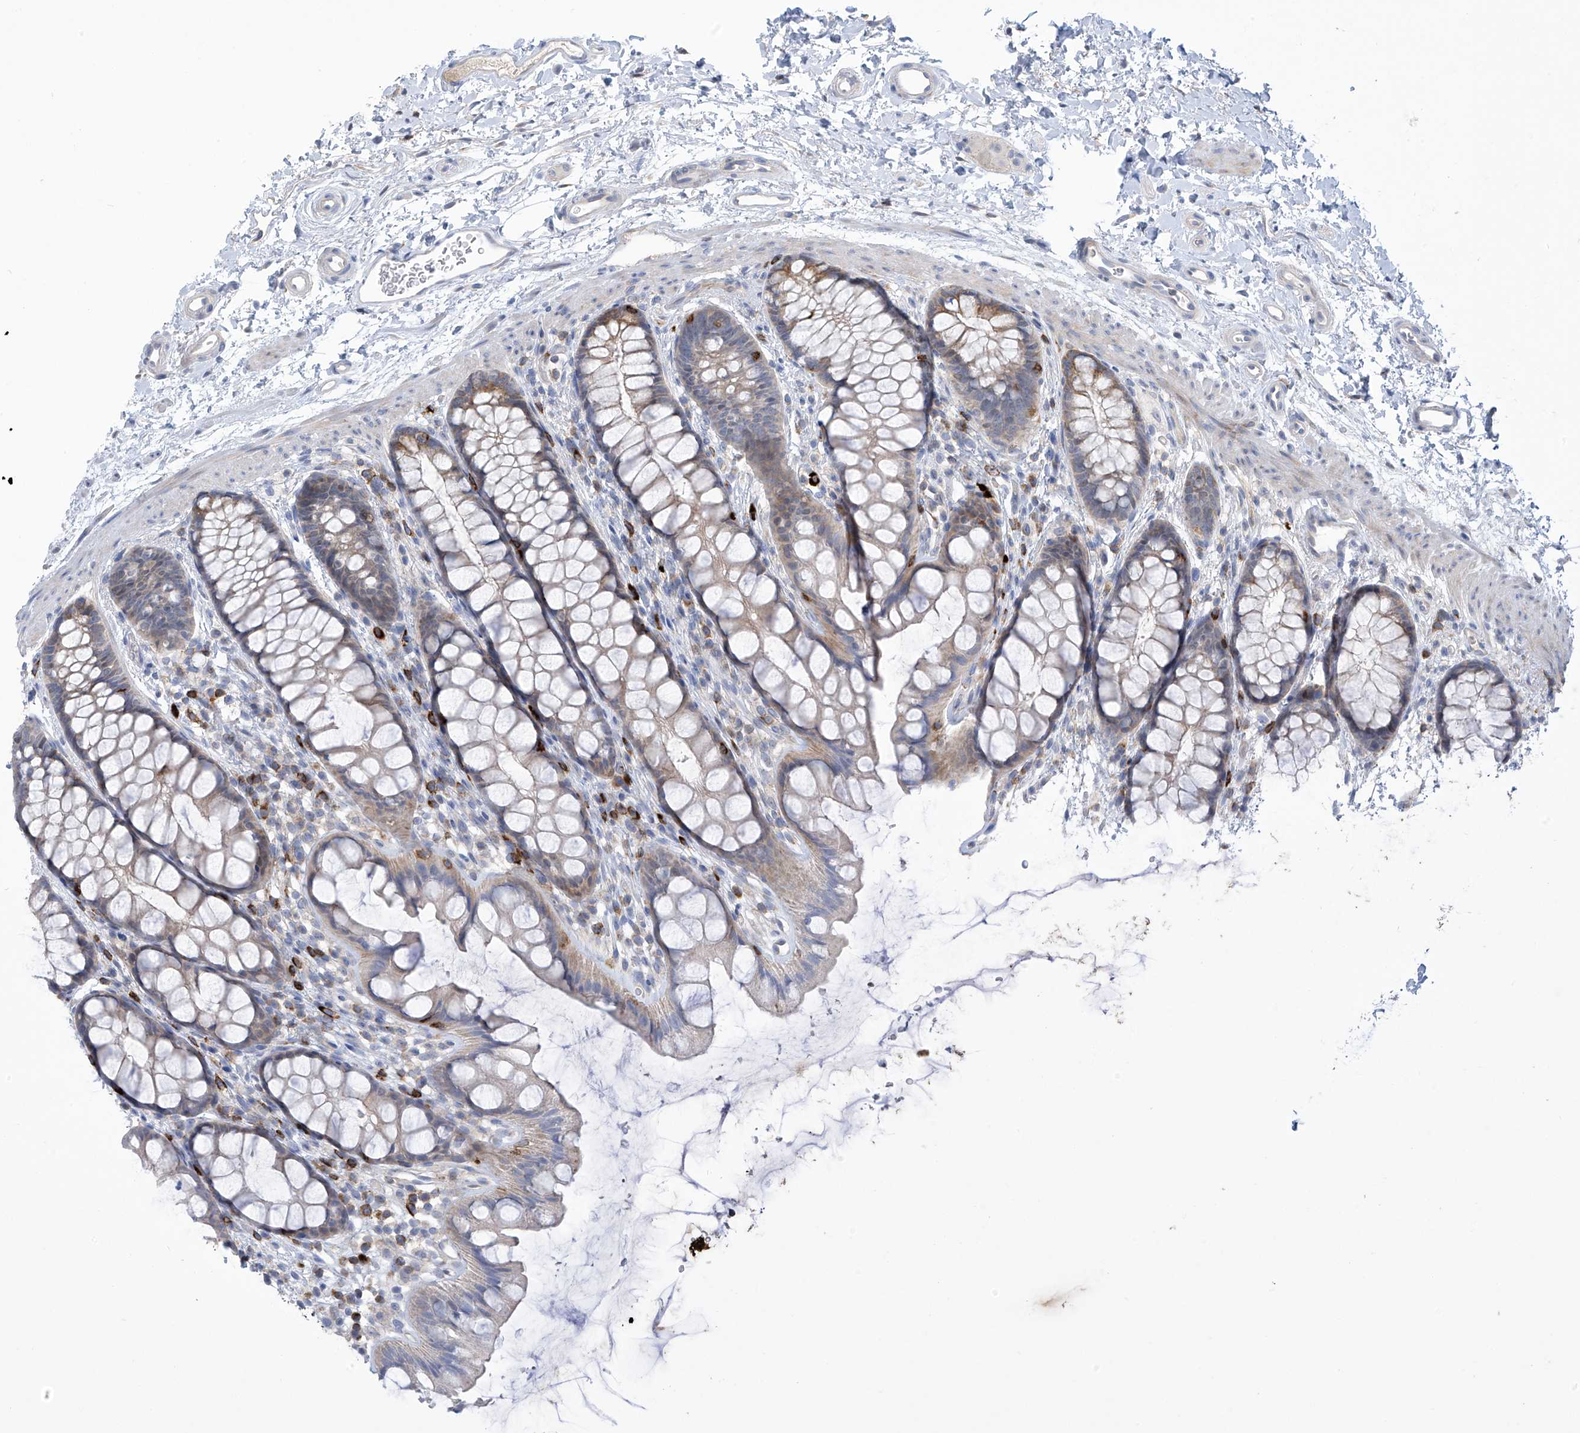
{"staining": {"intensity": "weak", "quantity": "25%-75%", "location": "cytoplasmic/membranous"}, "tissue": "rectum", "cell_type": "Glandular cells", "image_type": "normal", "snomed": [{"axis": "morphology", "description": "Normal tissue, NOS"}, {"axis": "topography", "description": "Rectum"}], "caption": "A photomicrograph of rectum stained for a protein reveals weak cytoplasmic/membranous brown staining in glandular cells. Using DAB (brown) and hematoxylin (blue) stains, captured at high magnification using brightfield microscopy.", "gene": "IBA57", "patient": {"sex": "female", "age": 65}}